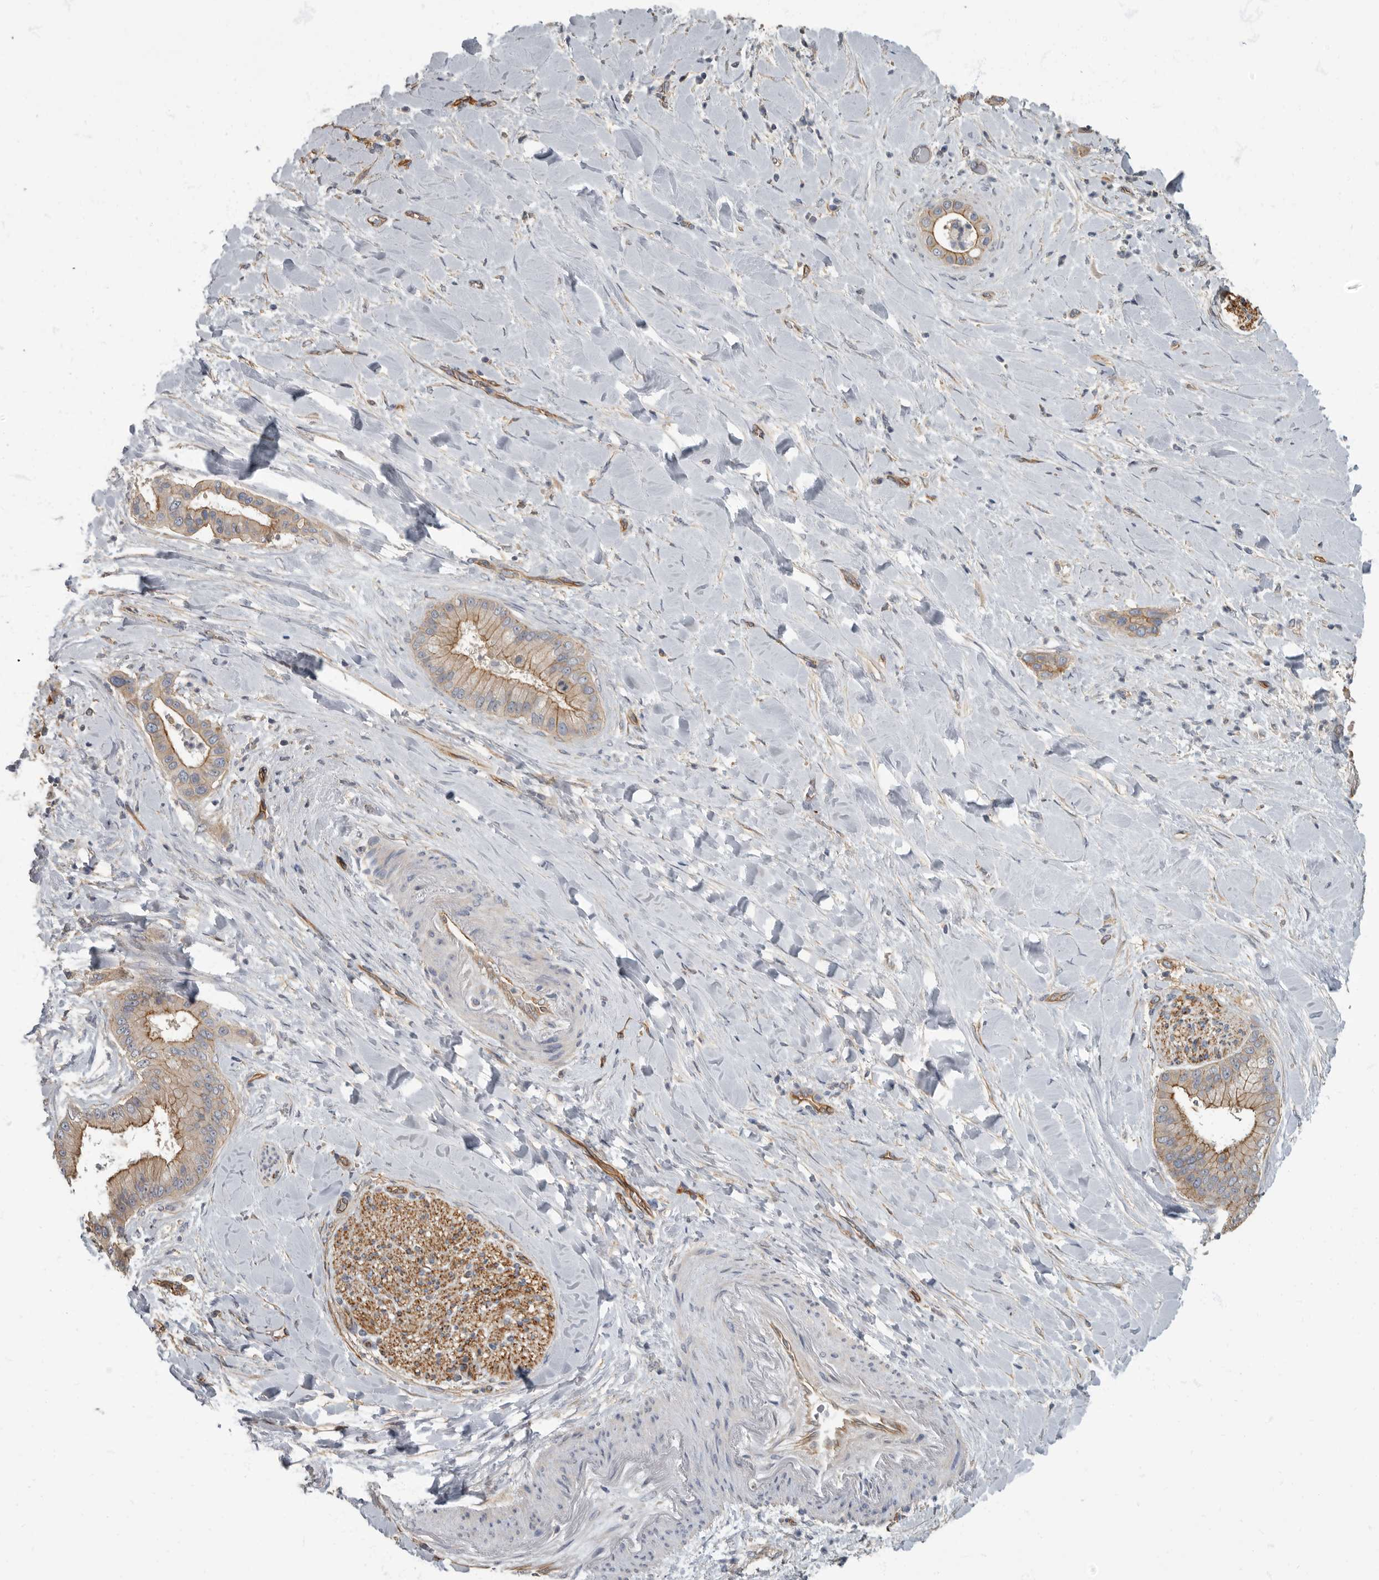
{"staining": {"intensity": "moderate", "quantity": "25%-75%", "location": "cytoplasmic/membranous"}, "tissue": "liver cancer", "cell_type": "Tumor cells", "image_type": "cancer", "snomed": [{"axis": "morphology", "description": "Cholangiocarcinoma"}, {"axis": "topography", "description": "Liver"}], "caption": "Immunohistochemistry micrograph of neoplastic tissue: human cholangiocarcinoma (liver) stained using immunohistochemistry demonstrates medium levels of moderate protein expression localized specifically in the cytoplasmic/membranous of tumor cells, appearing as a cytoplasmic/membranous brown color.", "gene": "PDK1", "patient": {"sex": "female", "age": 54}}